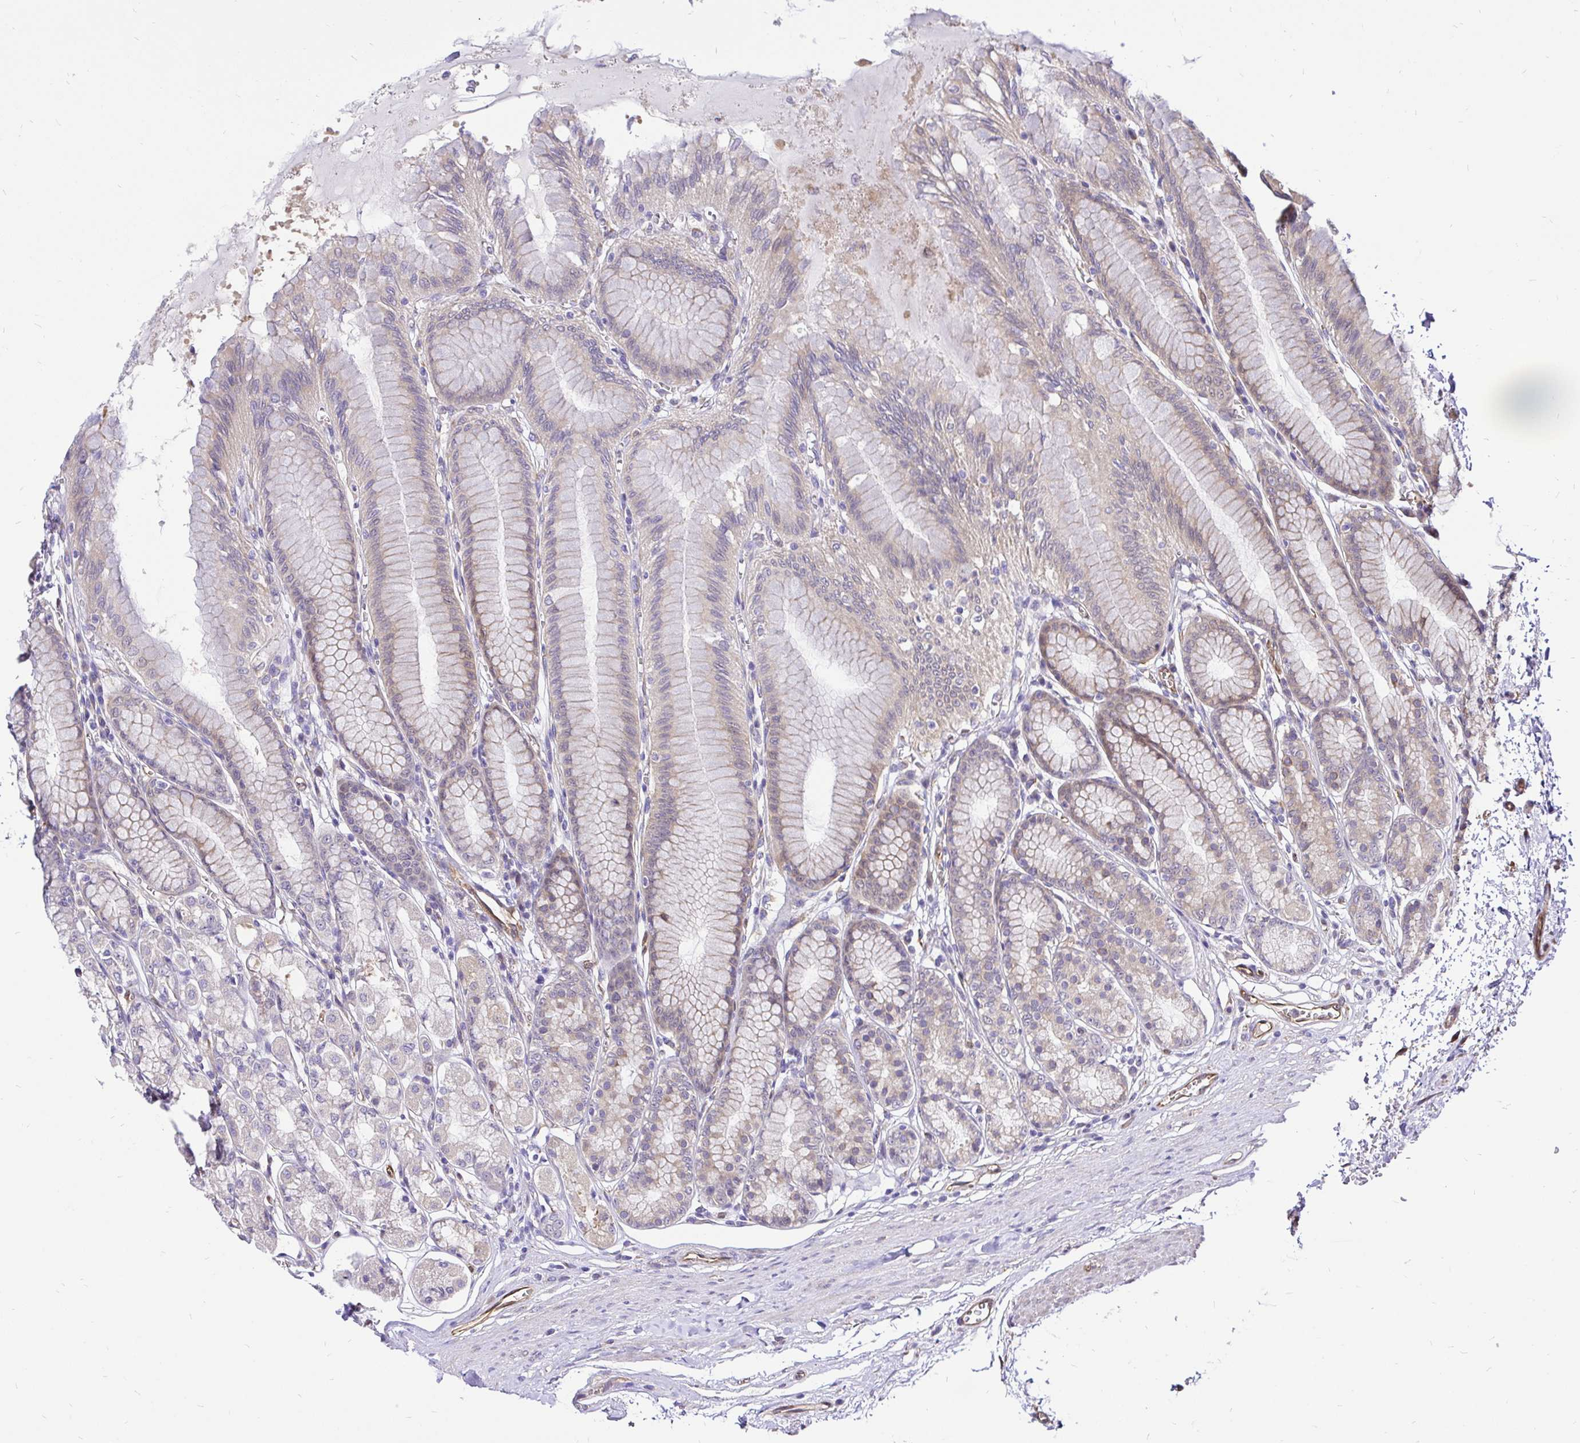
{"staining": {"intensity": "weak", "quantity": "25%-75%", "location": "cytoplasmic/membranous"}, "tissue": "stomach", "cell_type": "Glandular cells", "image_type": "normal", "snomed": [{"axis": "morphology", "description": "Normal tissue, NOS"}, {"axis": "topography", "description": "Stomach"}, {"axis": "topography", "description": "Stomach, lower"}], "caption": "Stomach stained with DAB (3,3'-diaminobenzidine) immunohistochemistry shows low levels of weak cytoplasmic/membranous staining in approximately 25%-75% of glandular cells.", "gene": "CCDC122", "patient": {"sex": "male", "age": 76}}